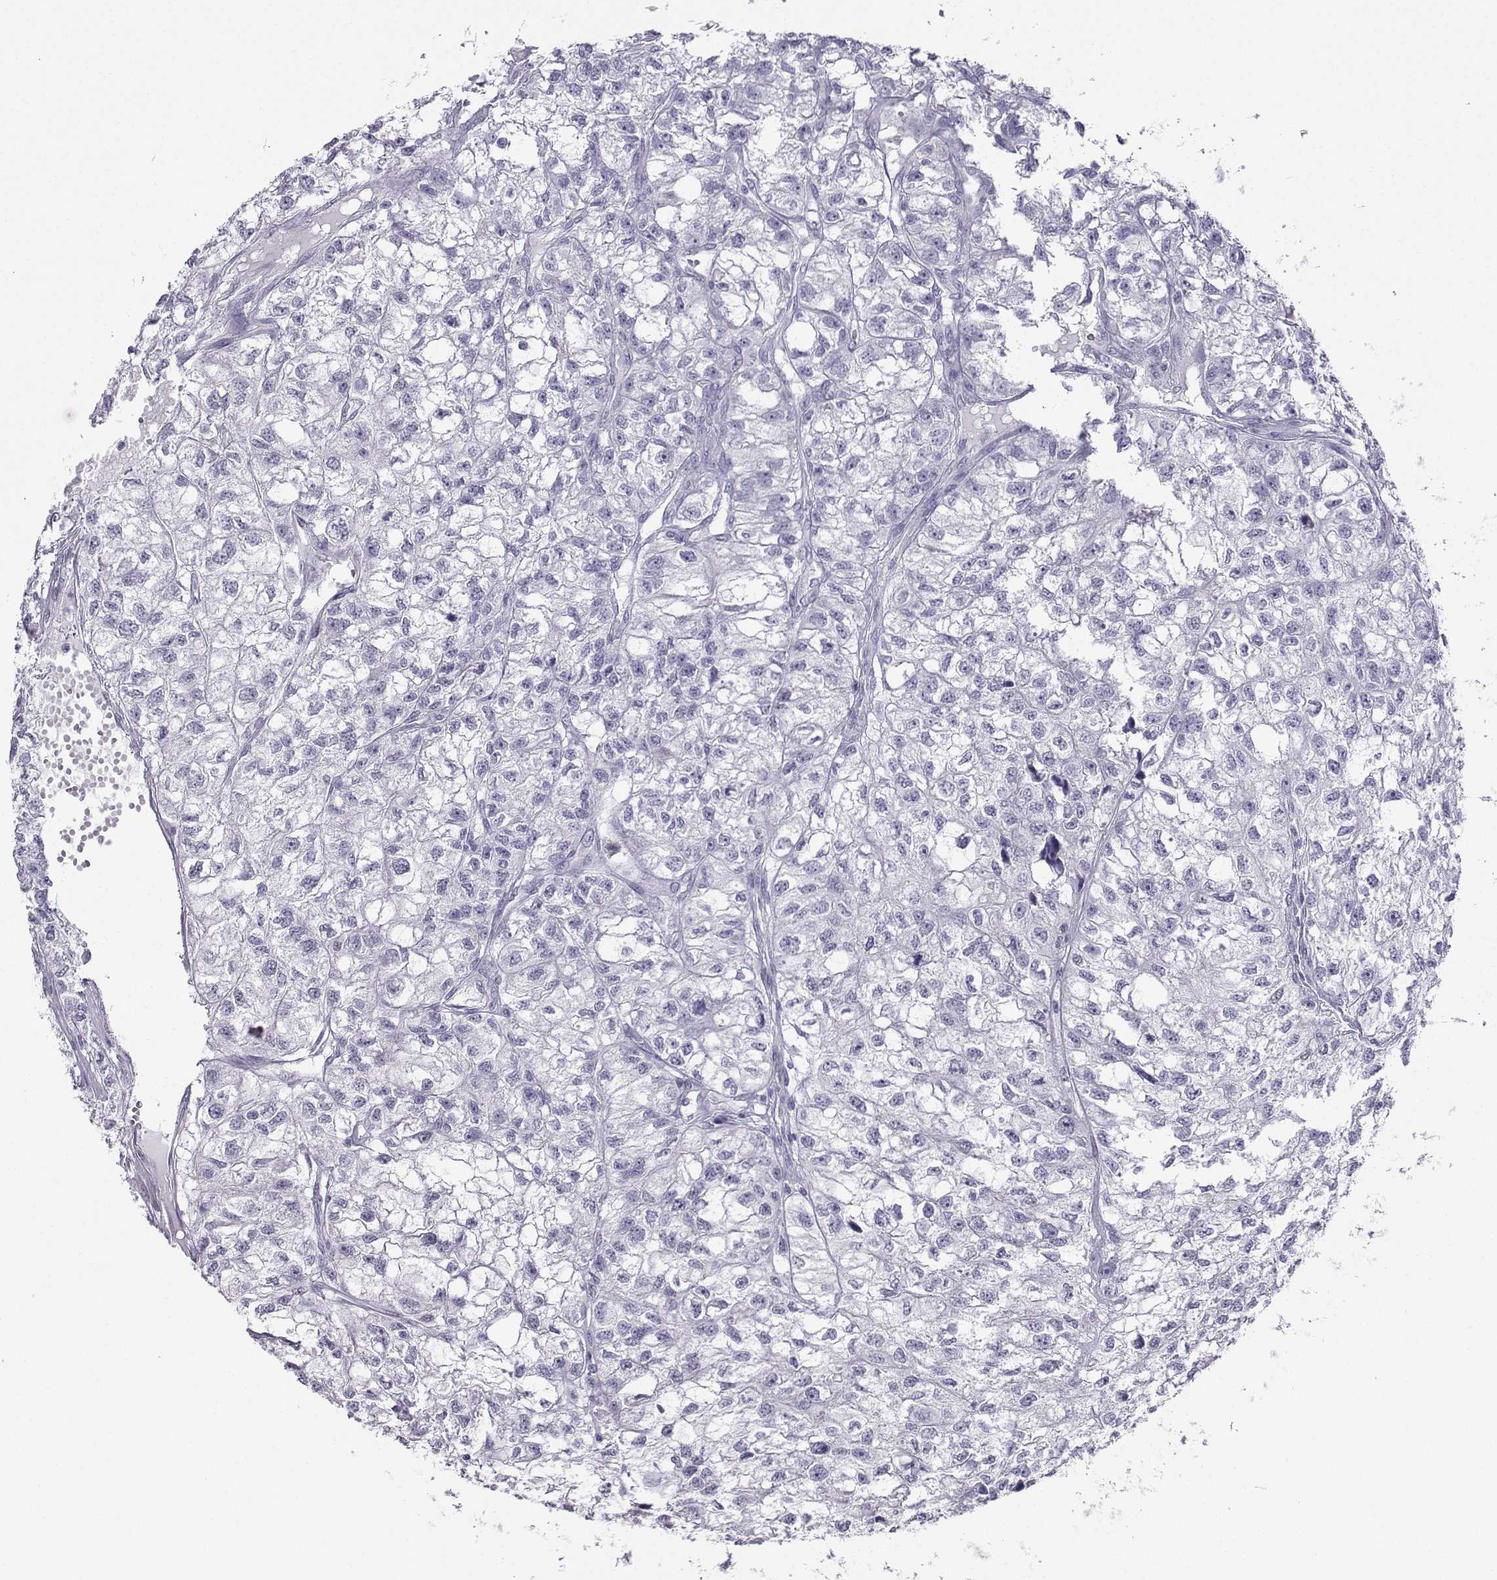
{"staining": {"intensity": "negative", "quantity": "none", "location": "none"}, "tissue": "renal cancer", "cell_type": "Tumor cells", "image_type": "cancer", "snomed": [{"axis": "morphology", "description": "Adenocarcinoma, NOS"}, {"axis": "topography", "description": "Kidney"}], "caption": "Immunohistochemical staining of human renal adenocarcinoma exhibits no significant positivity in tumor cells.", "gene": "KIF17", "patient": {"sex": "male", "age": 56}}